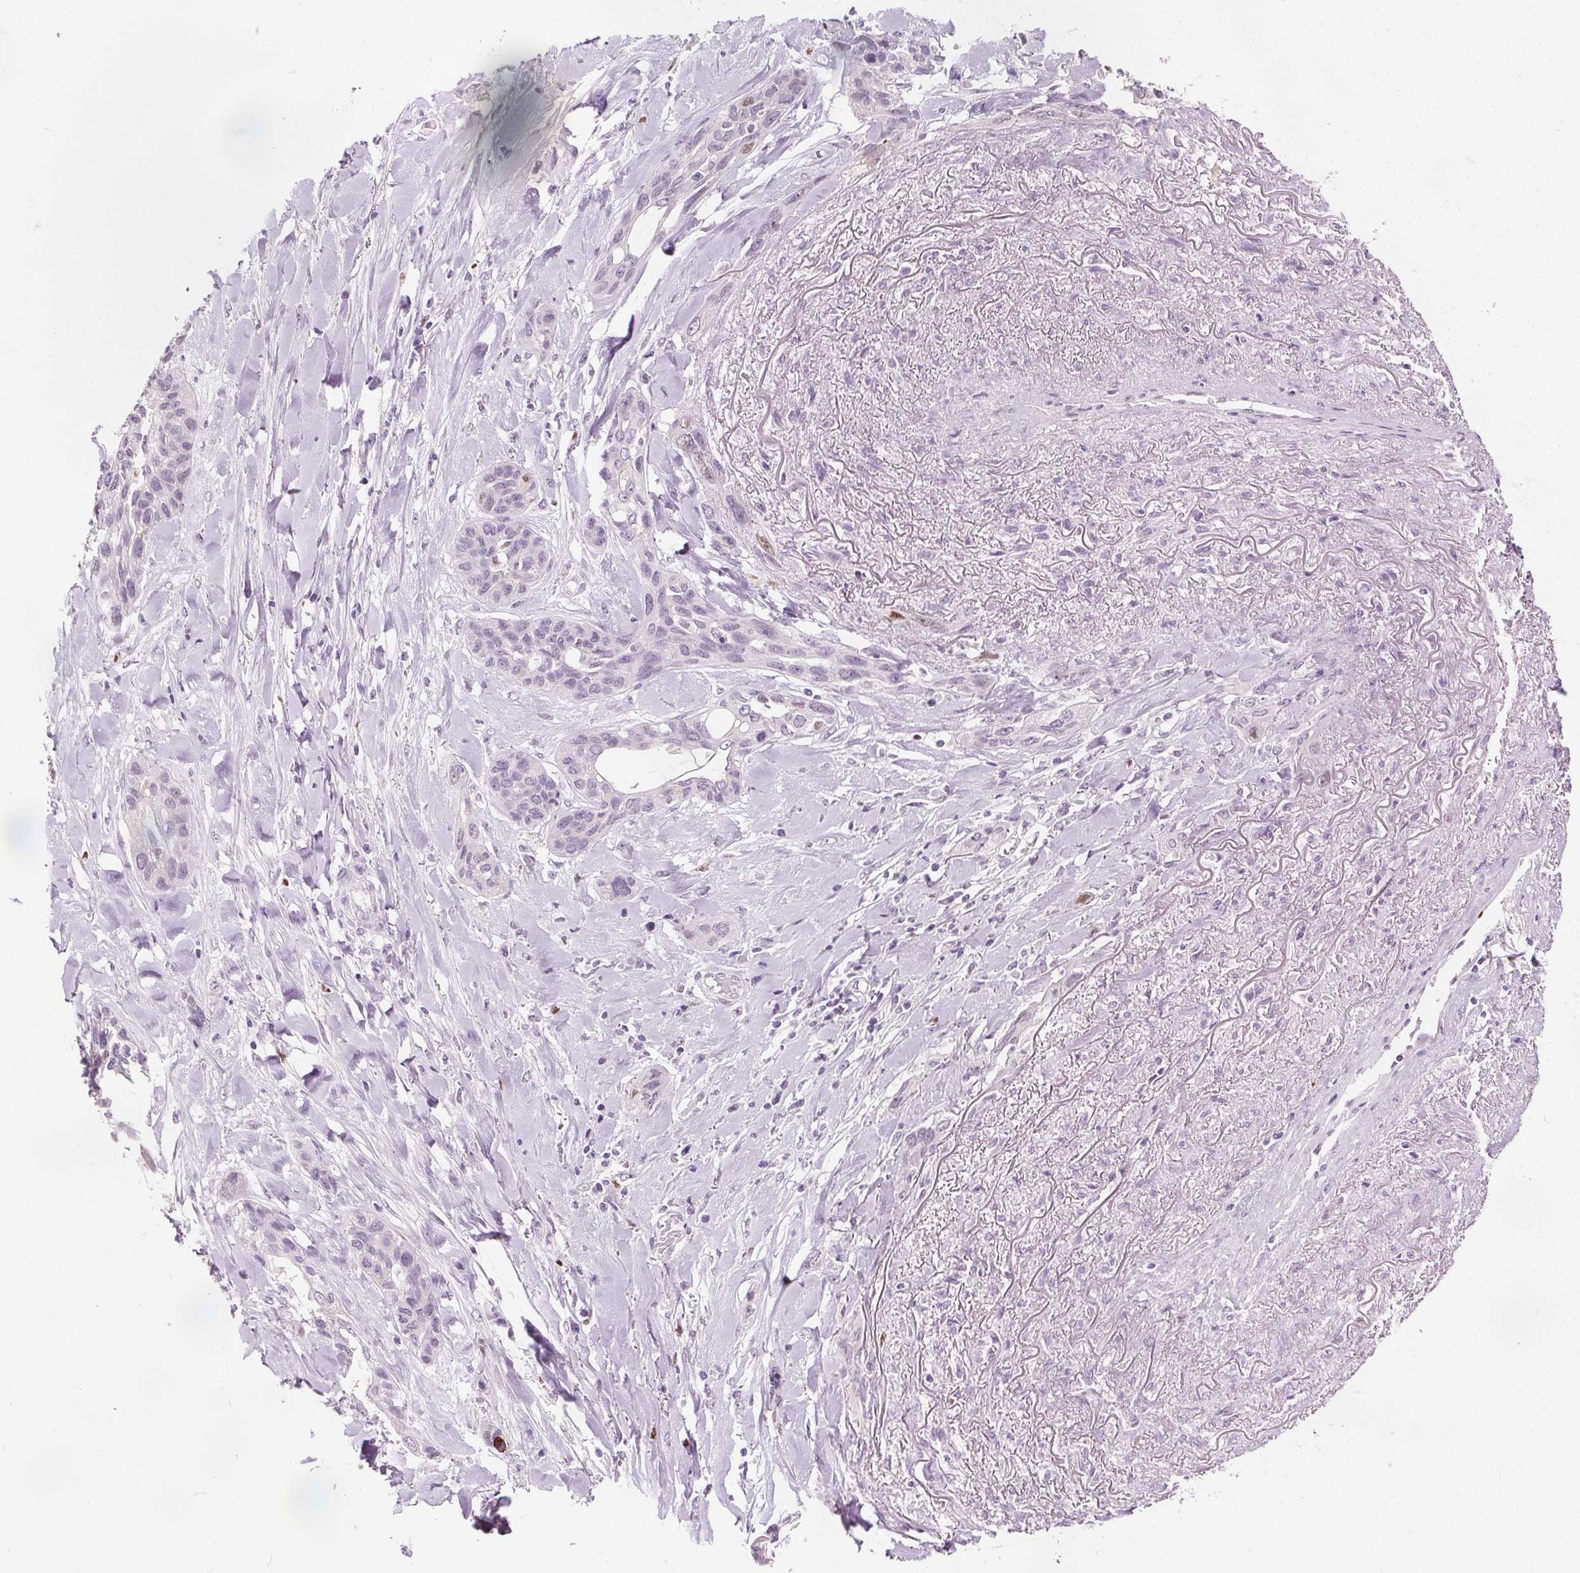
{"staining": {"intensity": "negative", "quantity": "none", "location": "none"}, "tissue": "lung cancer", "cell_type": "Tumor cells", "image_type": "cancer", "snomed": [{"axis": "morphology", "description": "Squamous cell carcinoma, NOS"}, {"axis": "topography", "description": "Lung"}], "caption": "Protein analysis of lung cancer (squamous cell carcinoma) demonstrates no significant staining in tumor cells.", "gene": "CEBPA", "patient": {"sex": "female", "age": 70}}